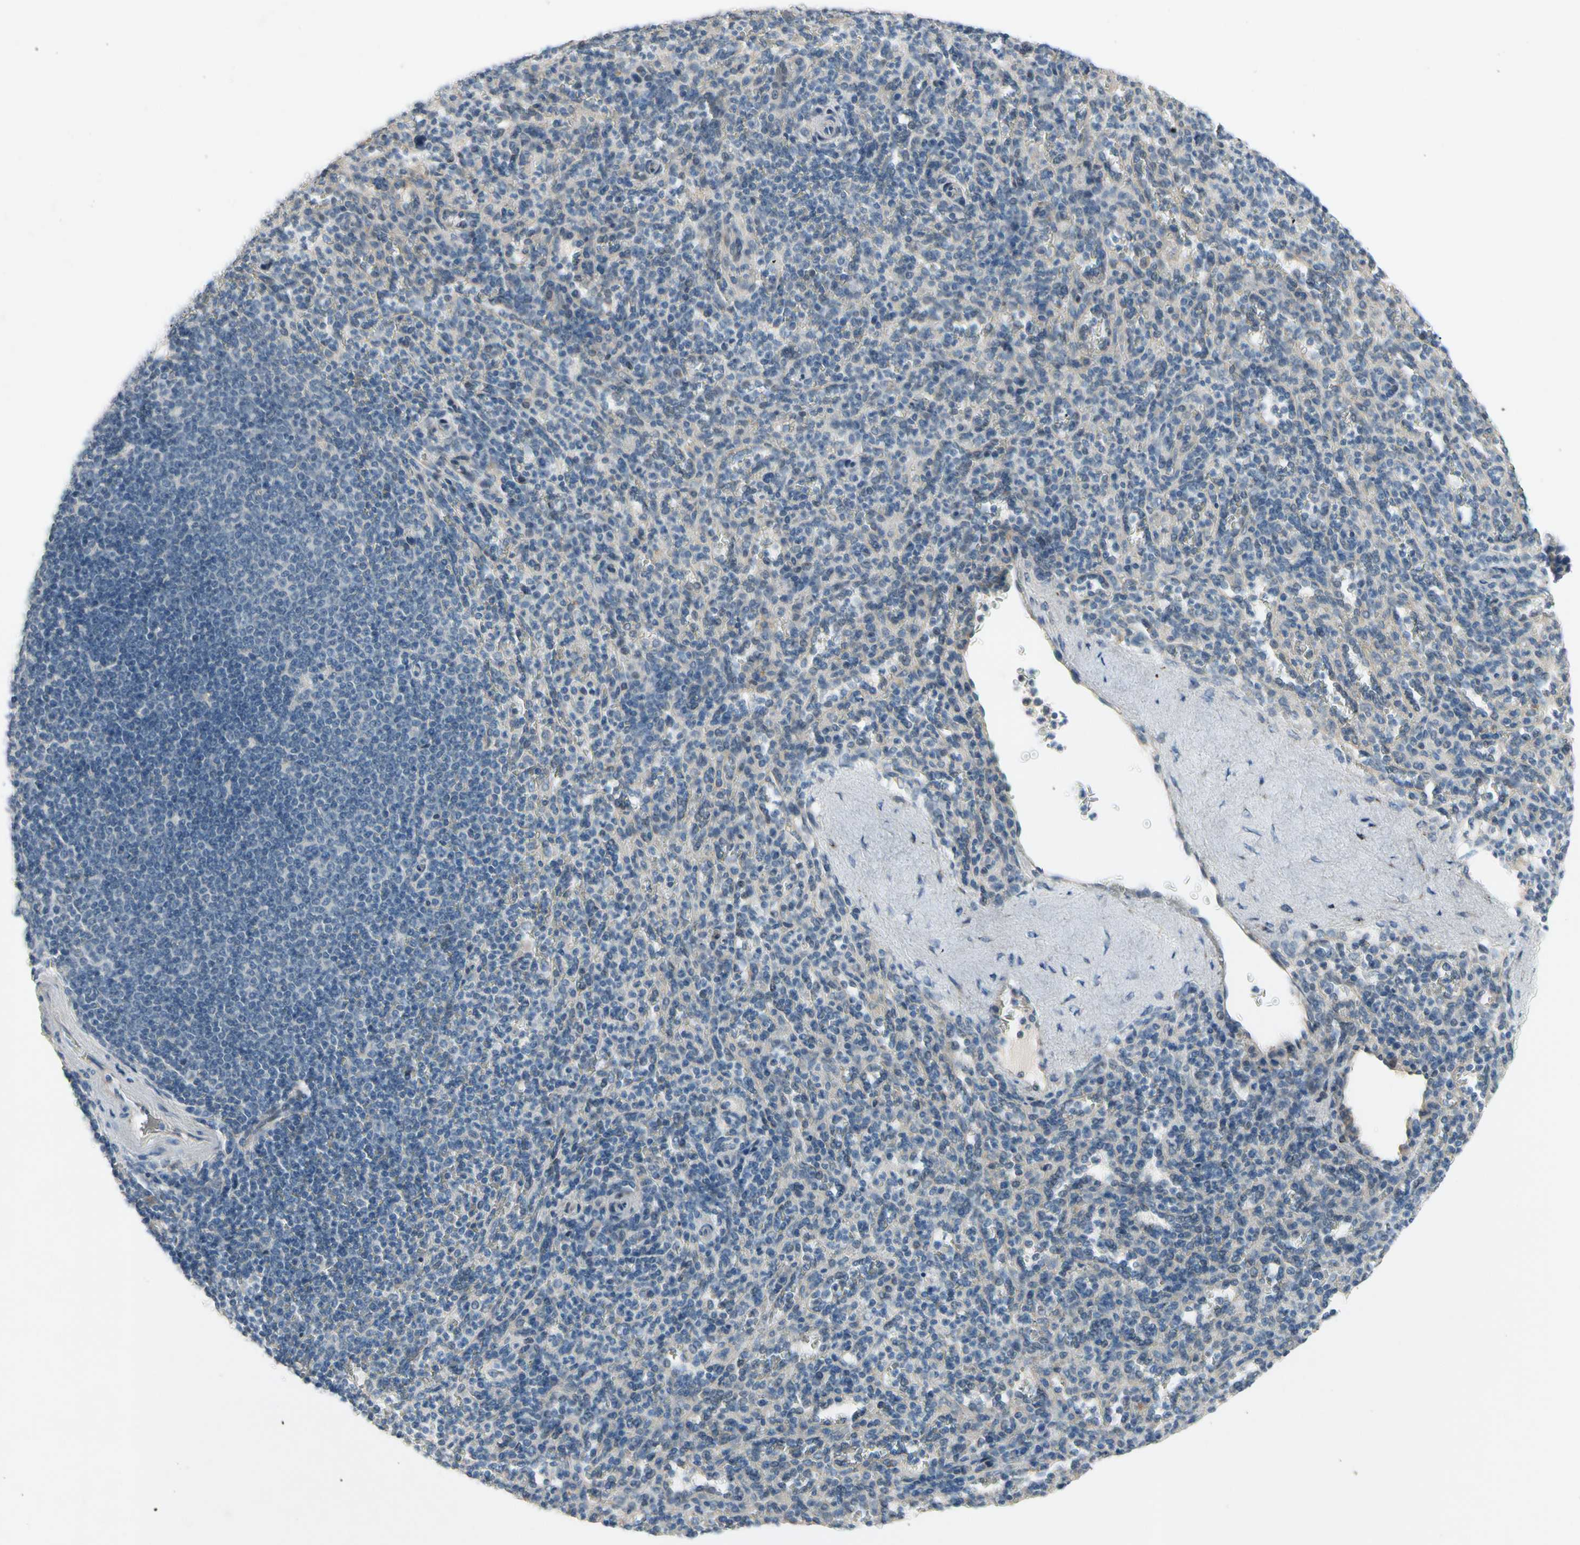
{"staining": {"intensity": "weak", "quantity": "<25%", "location": "cytoplasmic/membranous"}, "tissue": "spleen", "cell_type": "Cells in red pulp", "image_type": "normal", "snomed": [{"axis": "morphology", "description": "Normal tissue, NOS"}, {"axis": "topography", "description": "Spleen"}], "caption": "IHC histopathology image of benign spleen: human spleen stained with DAB (3,3'-diaminobenzidine) reveals no significant protein positivity in cells in red pulp.", "gene": "PIP5K1B", "patient": {"sex": "male", "age": 36}}